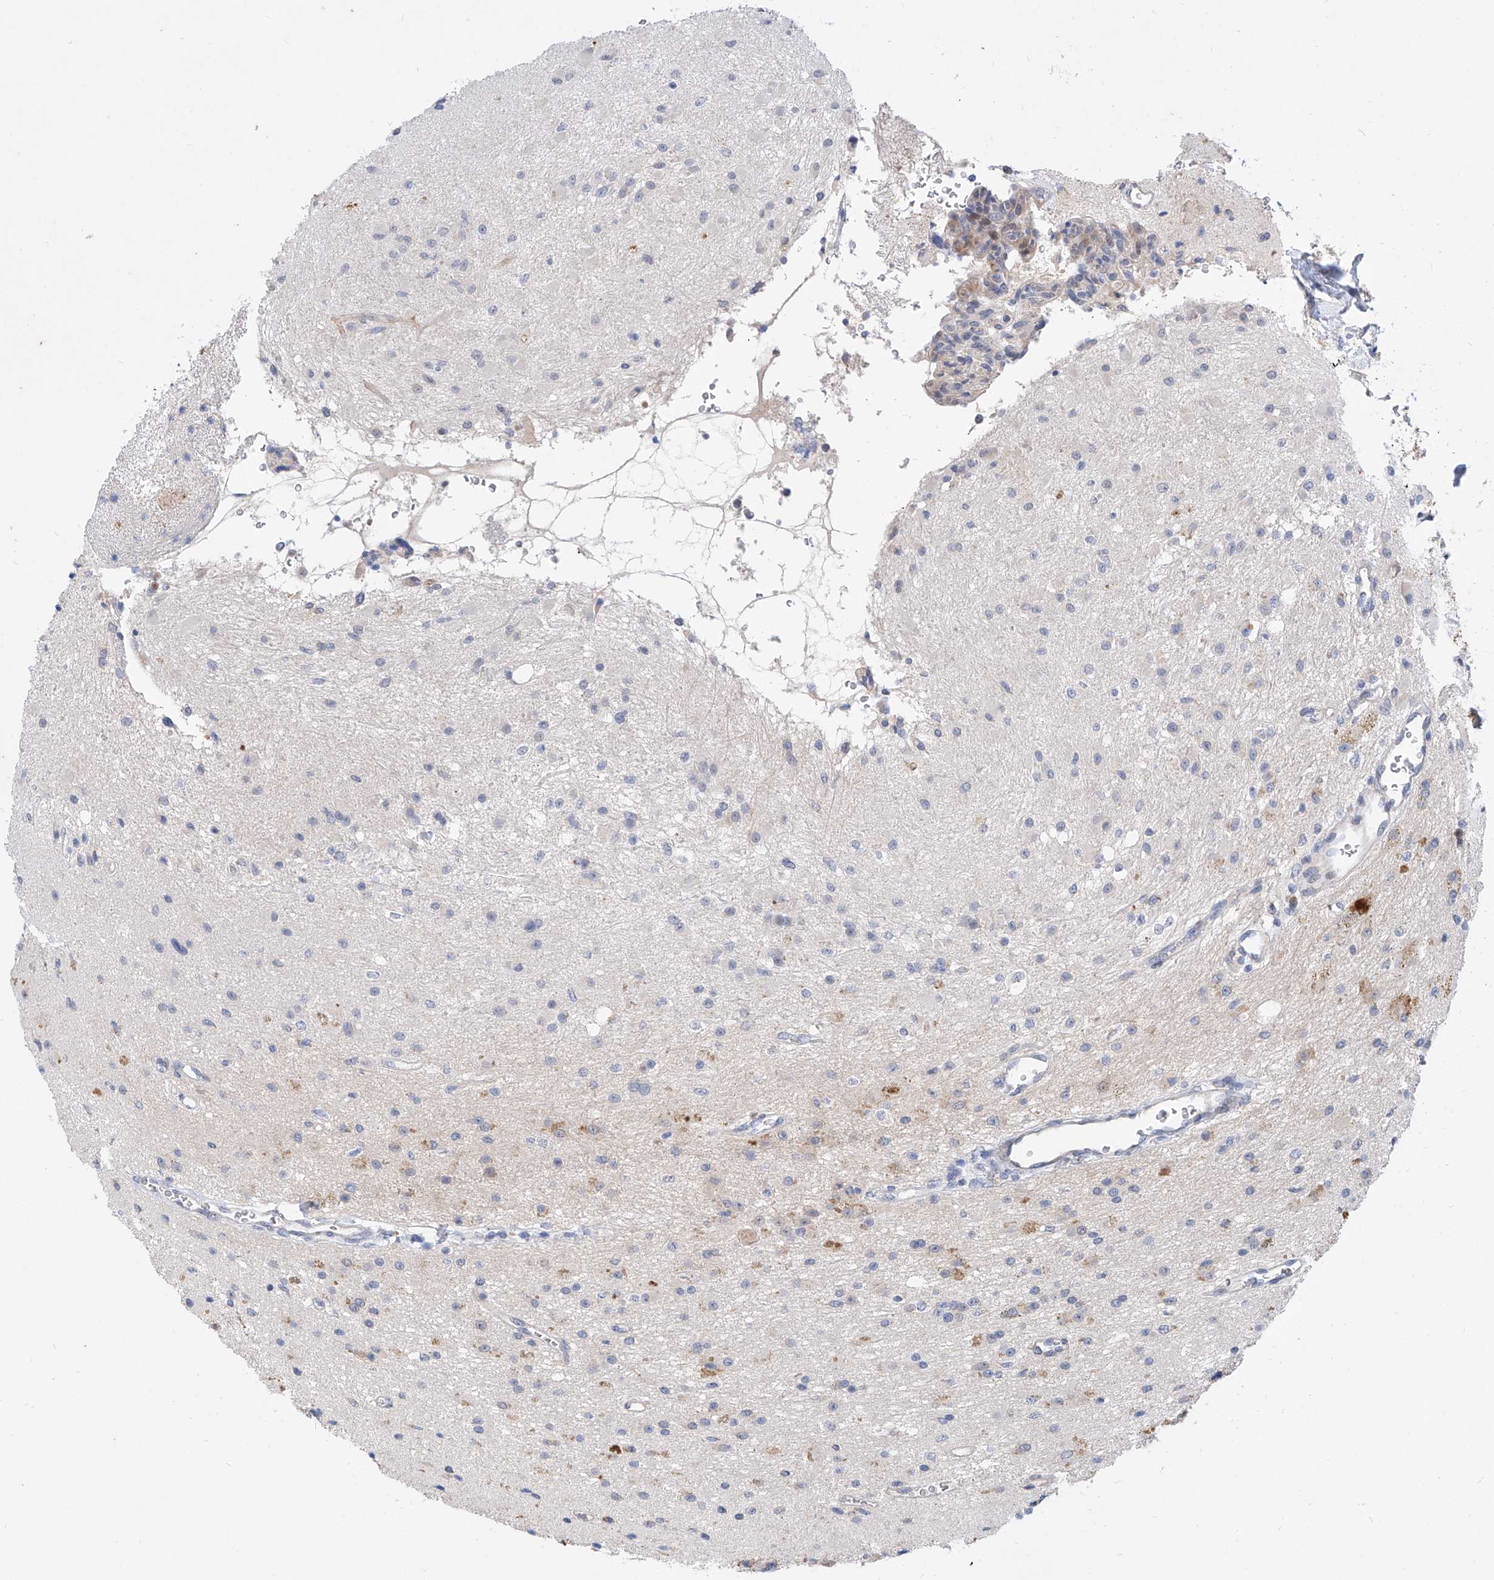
{"staining": {"intensity": "negative", "quantity": "none", "location": "none"}, "tissue": "glioma", "cell_type": "Tumor cells", "image_type": "cancer", "snomed": [{"axis": "morphology", "description": "Glioma, malignant, High grade"}, {"axis": "topography", "description": "Brain"}], "caption": "Malignant high-grade glioma stained for a protein using immunohistochemistry (IHC) reveals no expression tumor cells.", "gene": "BPTF", "patient": {"sex": "male", "age": 34}}